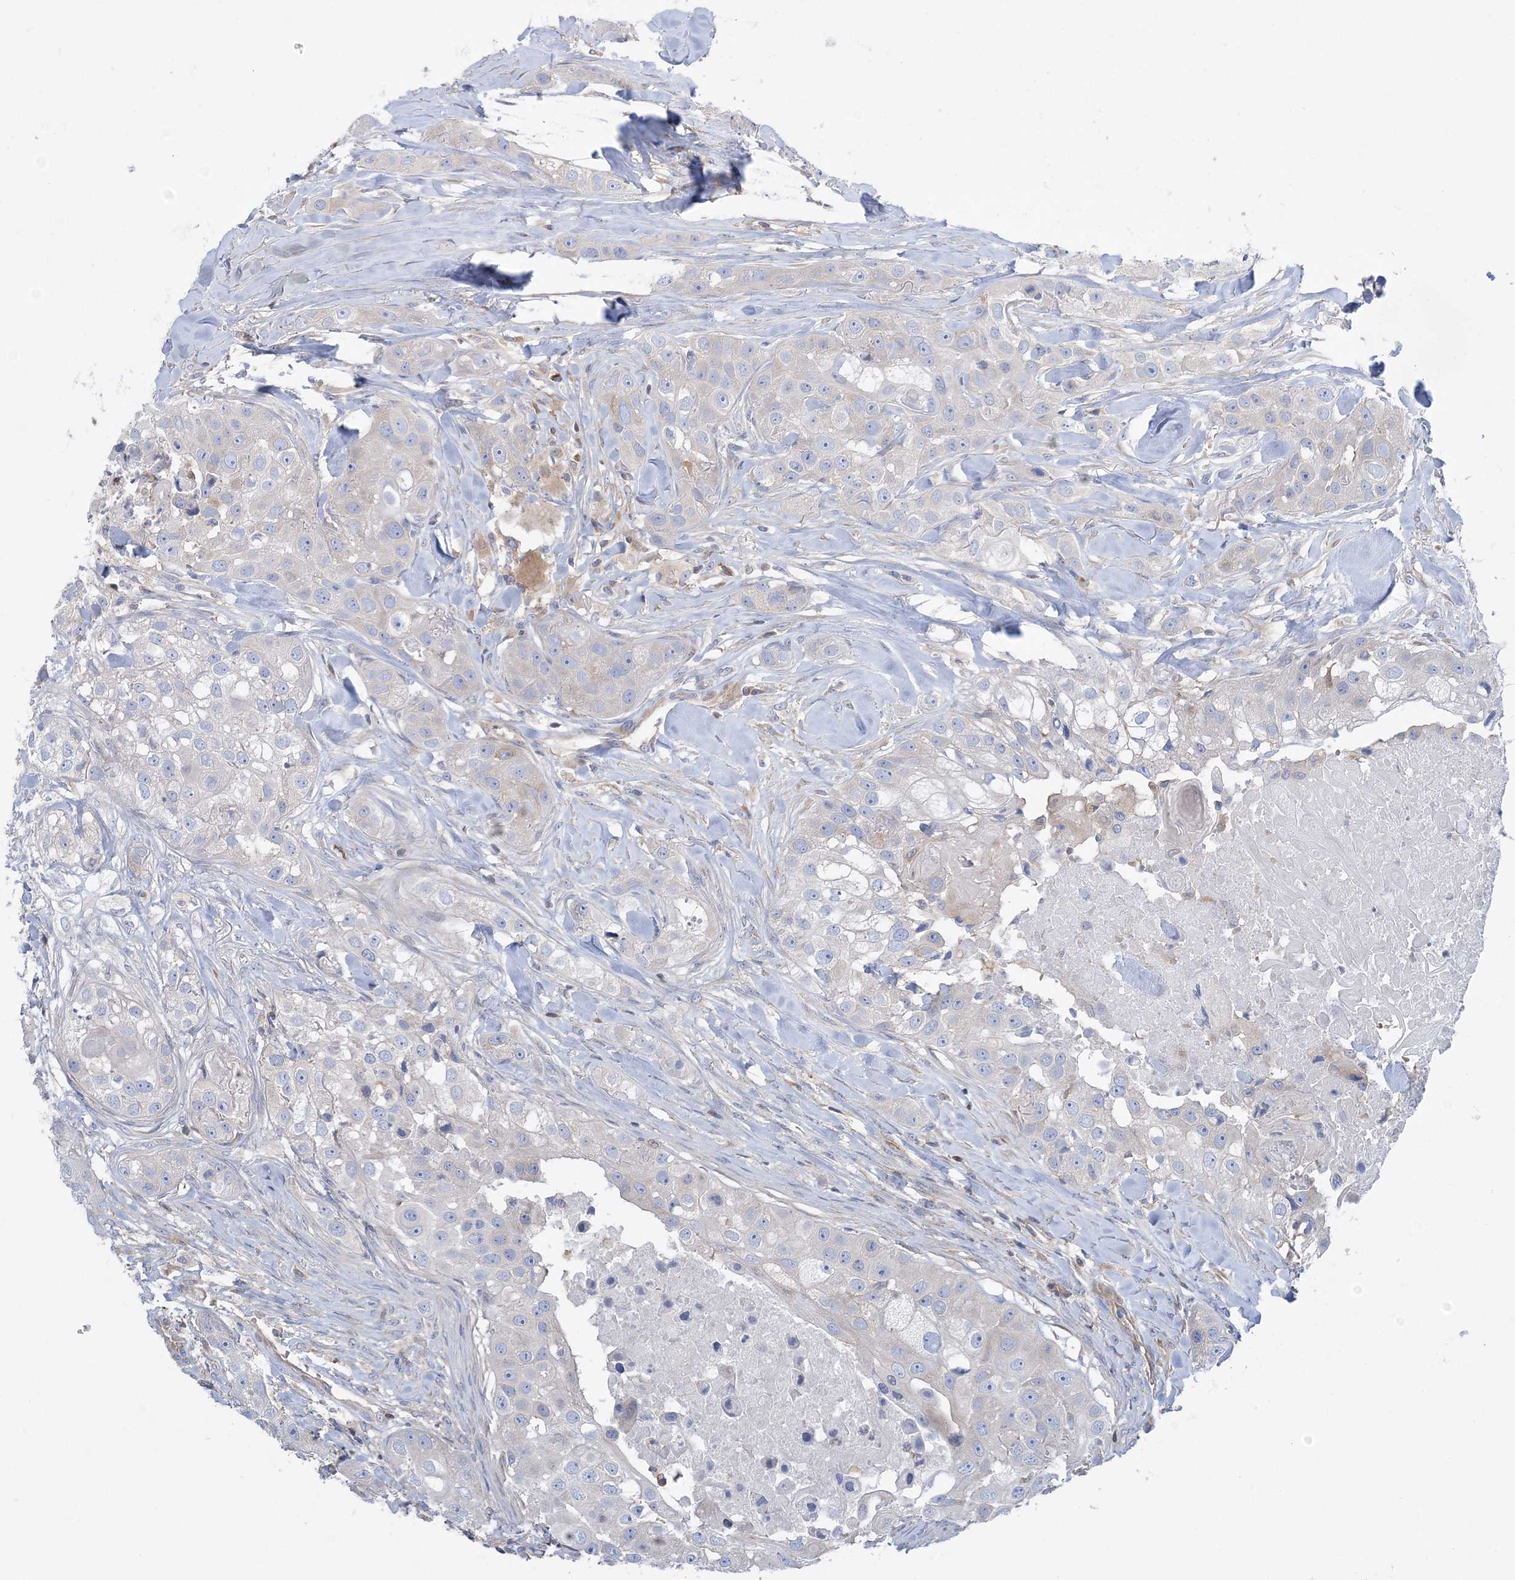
{"staining": {"intensity": "negative", "quantity": "none", "location": "none"}, "tissue": "head and neck cancer", "cell_type": "Tumor cells", "image_type": "cancer", "snomed": [{"axis": "morphology", "description": "Normal tissue, NOS"}, {"axis": "morphology", "description": "Squamous cell carcinoma, NOS"}, {"axis": "topography", "description": "Skeletal muscle"}, {"axis": "topography", "description": "Head-Neck"}], "caption": "DAB immunohistochemical staining of head and neck squamous cell carcinoma displays no significant positivity in tumor cells.", "gene": "FAM114A2", "patient": {"sex": "male", "age": 51}}